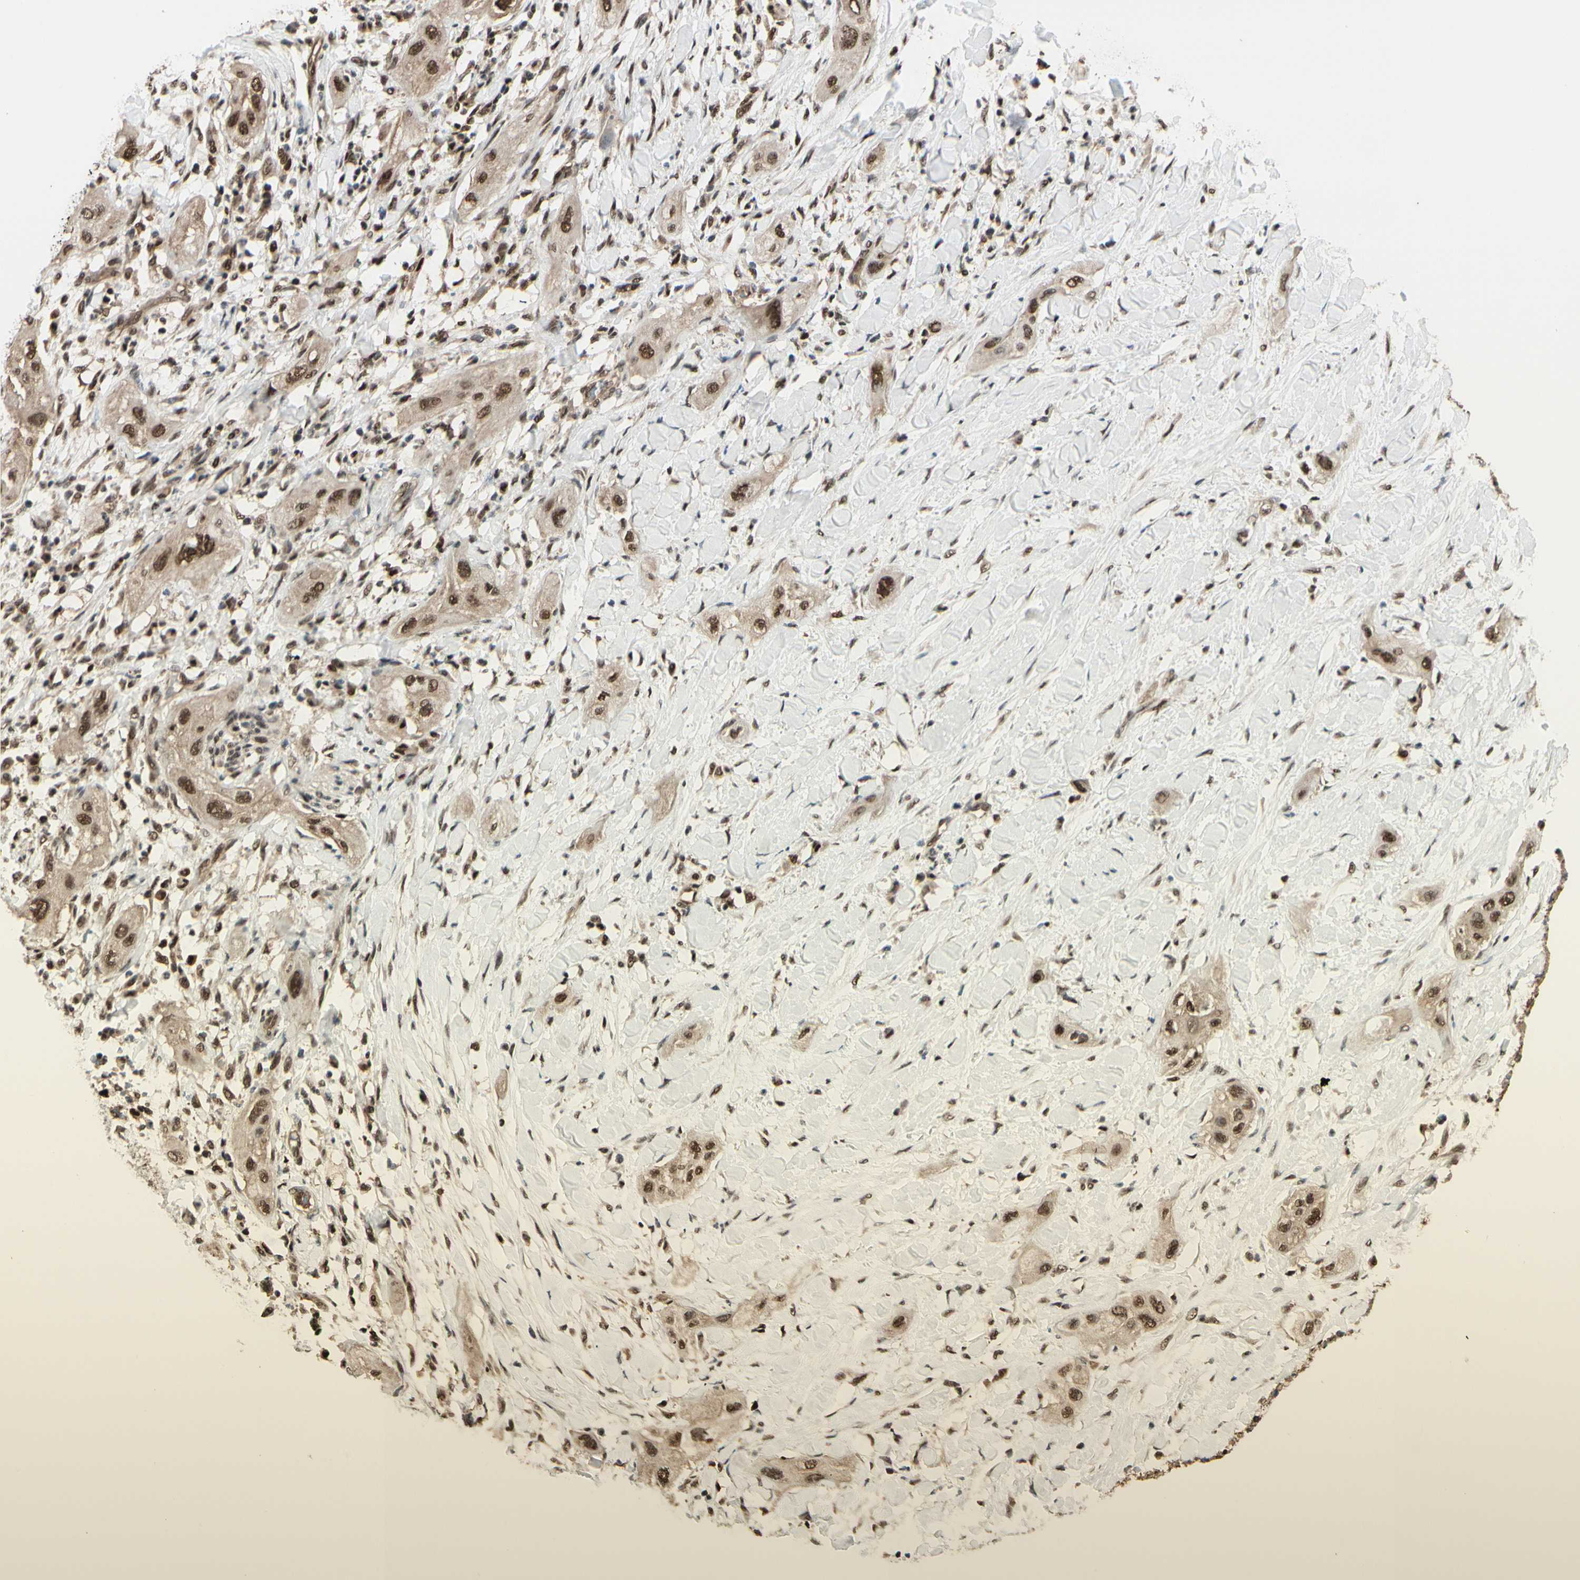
{"staining": {"intensity": "strong", "quantity": ">75%", "location": "cytoplasmic/membranous,nuclear"}, "tissue": "lung cancer", "cell_type": "Tumor cells", "image_type": "cancer", "snomed": [{"axis": "morphology", "description": "Squamous cell carcinoma, NOS"}, {"axis": "topography", "description": "Lung"}], "caption": "Lung cancer was stained to show a protein in brown. There is high levels of strong cytoplasmic/membranous and nuclear expression in approximately >75% of tumor cells.", "gene": "HSF1", "patient": {"sex": "female", "age": 47}}